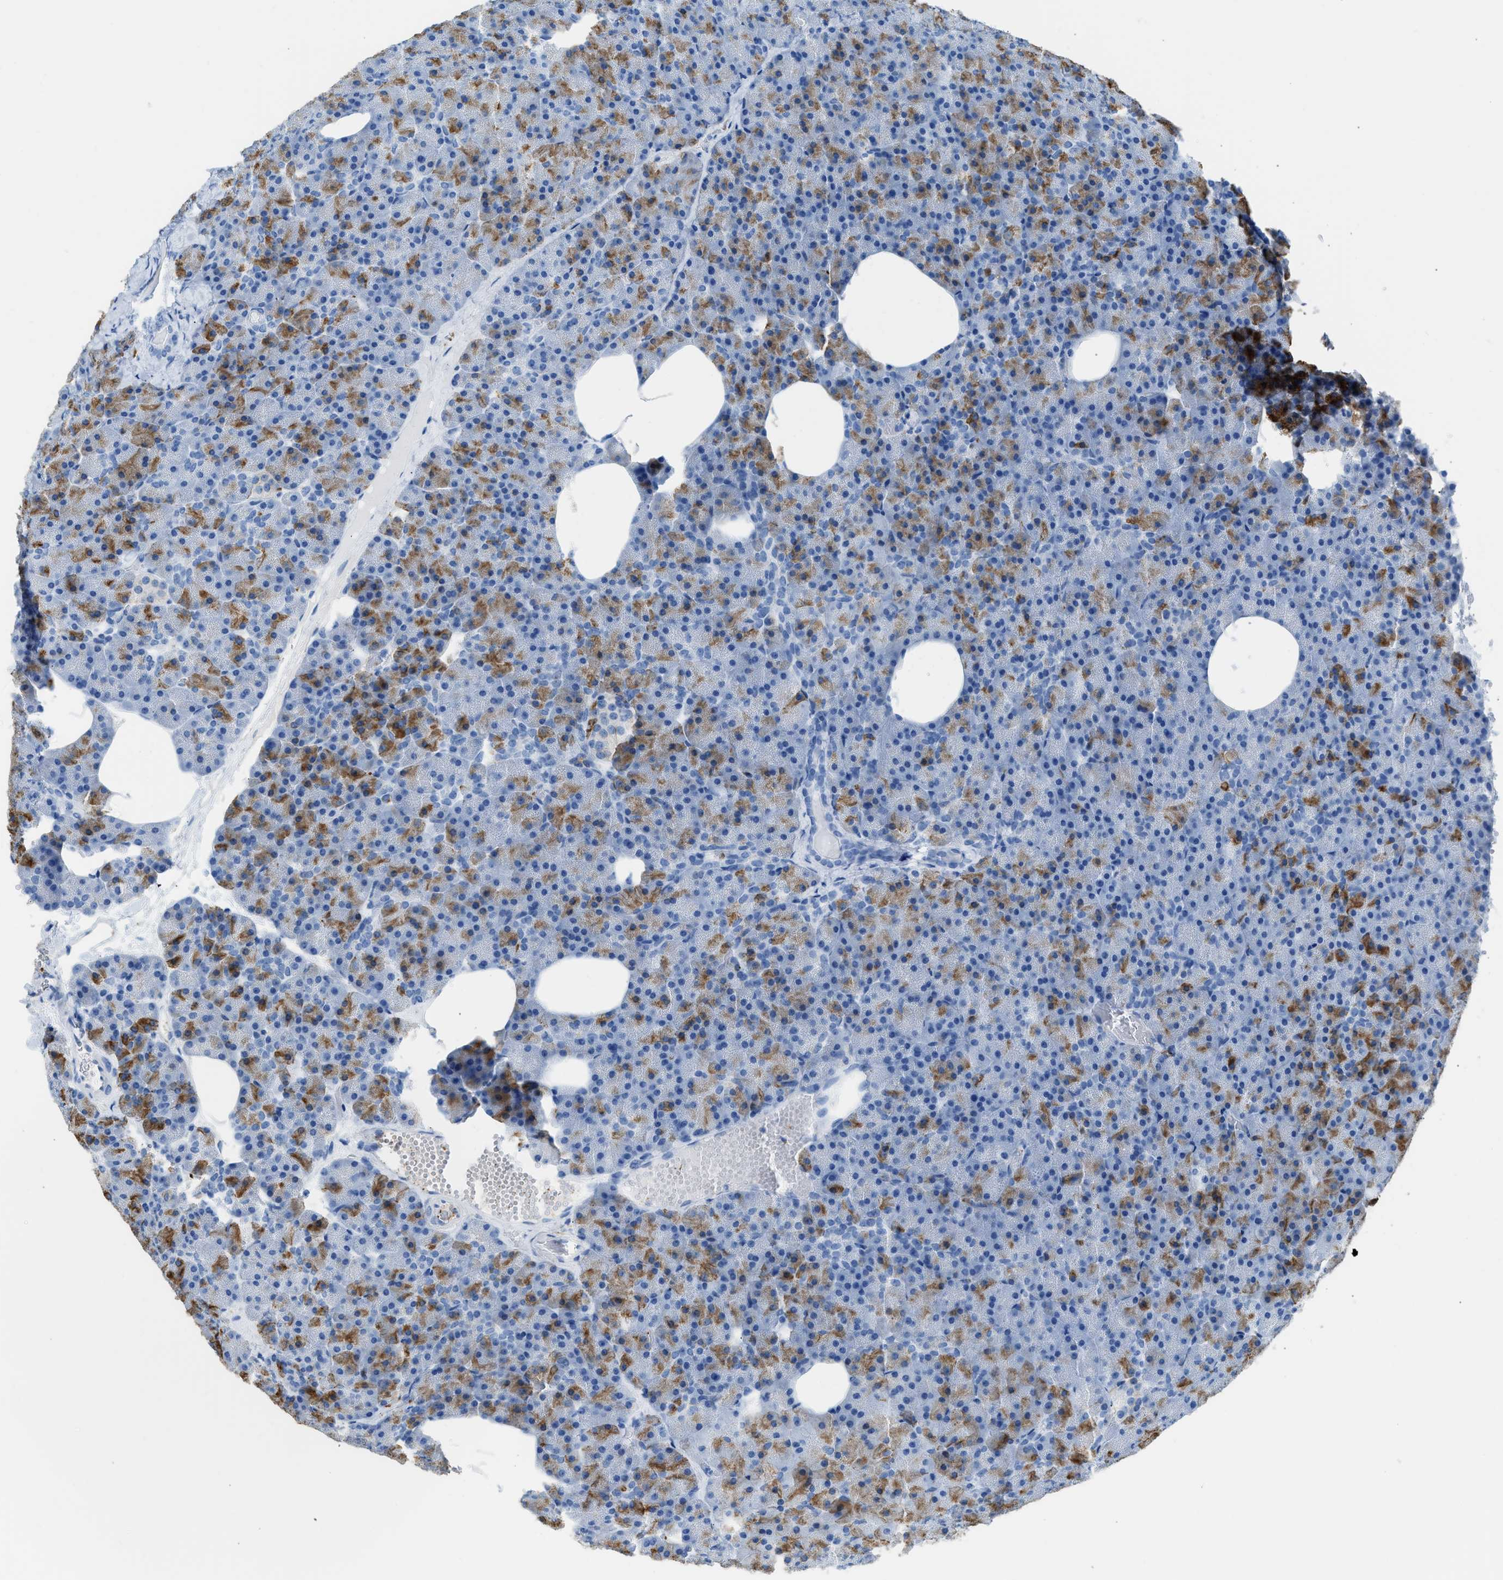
{"staining": {"intensity": "moderate", "quantity": "<25%", "location": "cytoplasmic/membranous"}, "tissue": "pancreas", "cell_type": "Exocrine glandular cells", "image_type": "normal", "snomed": [{"axis": "morphology", "description": "Normal tissue, NOS"}, {"axis": "morphology", "description": "Carcinoid, malignant, NOS"}, {"axis": "topography", "description": "Pancreas"}], "caption": "The immunohistochemical stain highlights moderate cytoplasmic/membranous expression in exocrine glandular cells of unremarkable pancreas.", "gene": "FAIM2", "patient": {"sex": "female", "age": 35}}